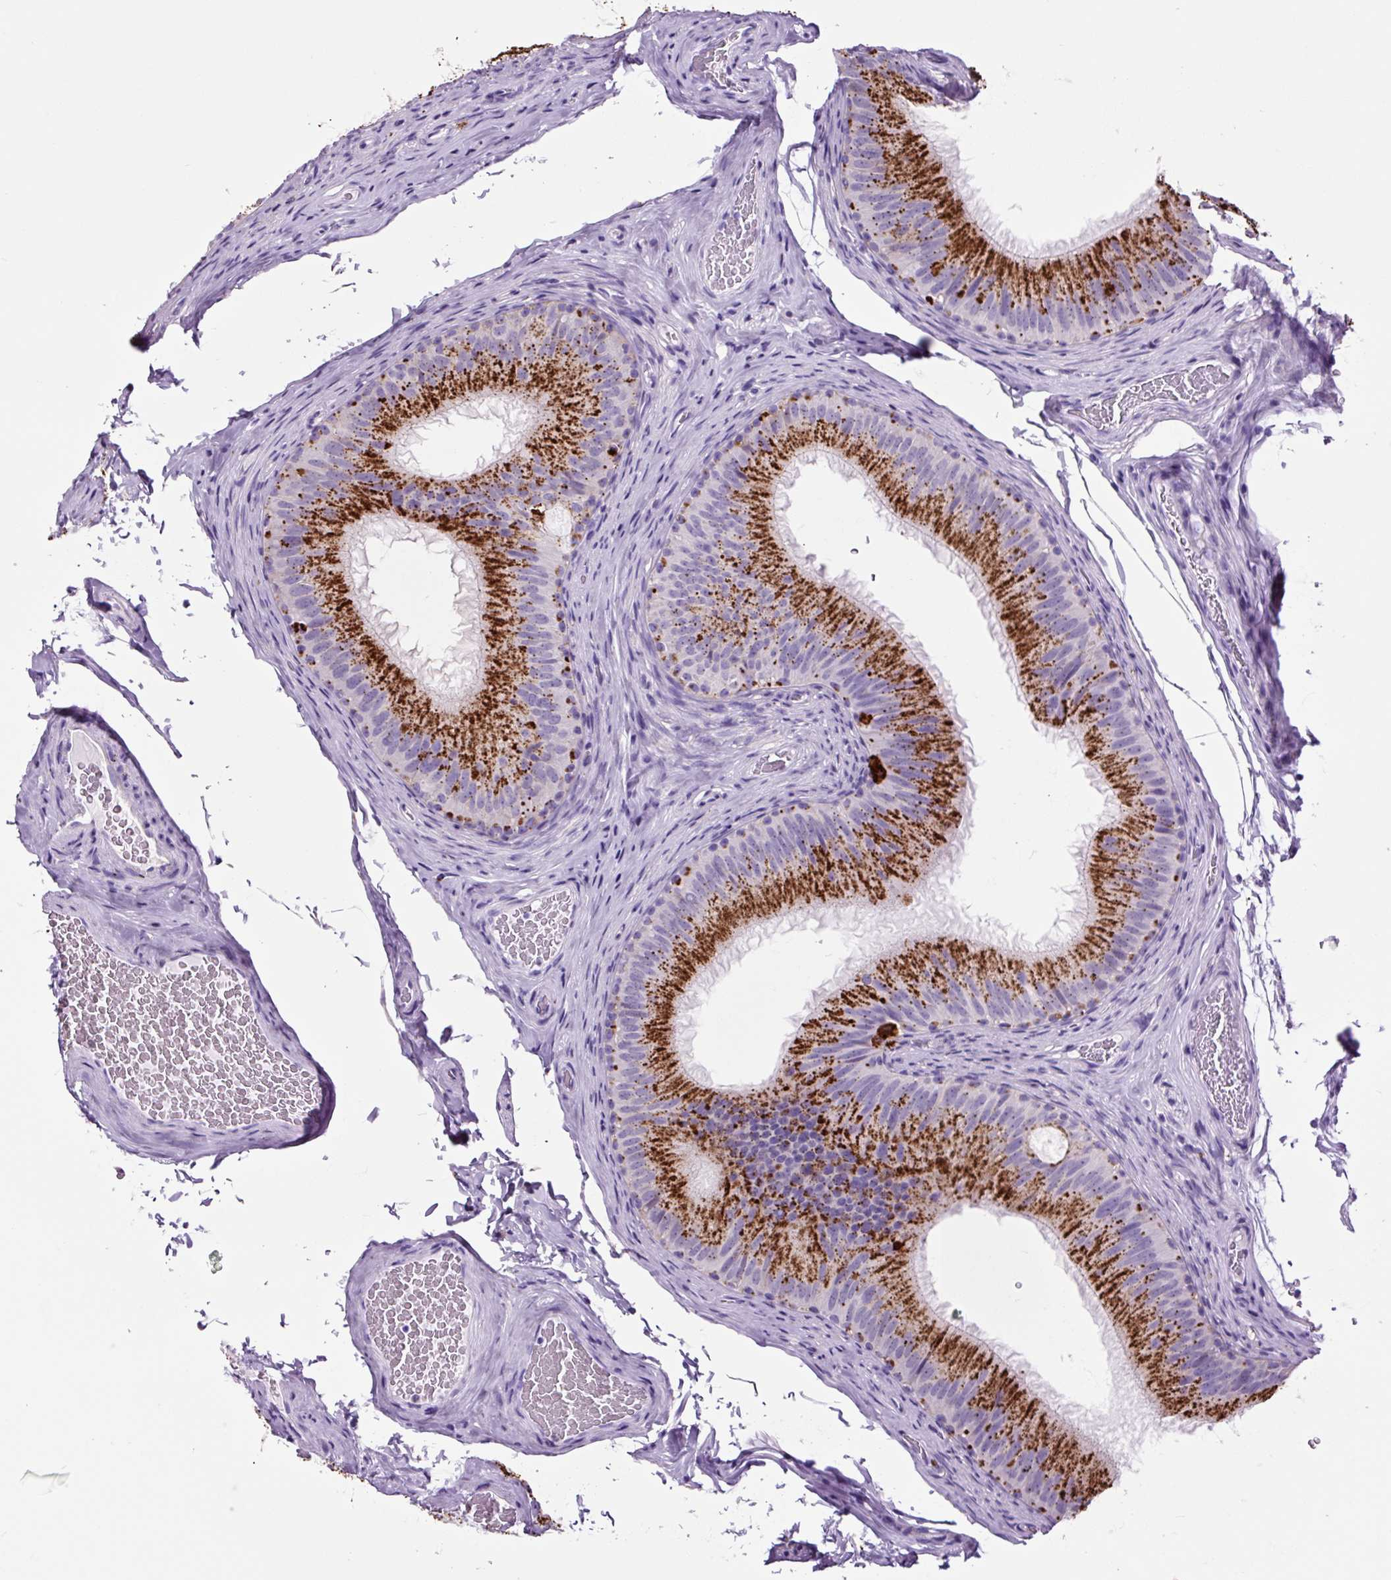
{"staining": {"intensity": "strong", "quantity": "25%-75%", "location": "cytoplasmic/membranous"}, "tissue": "epididymis", "cell_type": "Glandular cells", "image_type": "normal", "snomed": [{"axis": "morphology", "description": "Normal tissue, NOS"}, {"axis": "topography", "description": "Epididymis"}], "caption": "Epididymis stained for a protein (brown) shows strong cytoplasmic/membranous positive expression in approximately 25%-75% of glandular cells.", "gene": "LCN10", "patient": {"sex": "male", "age": 34}}